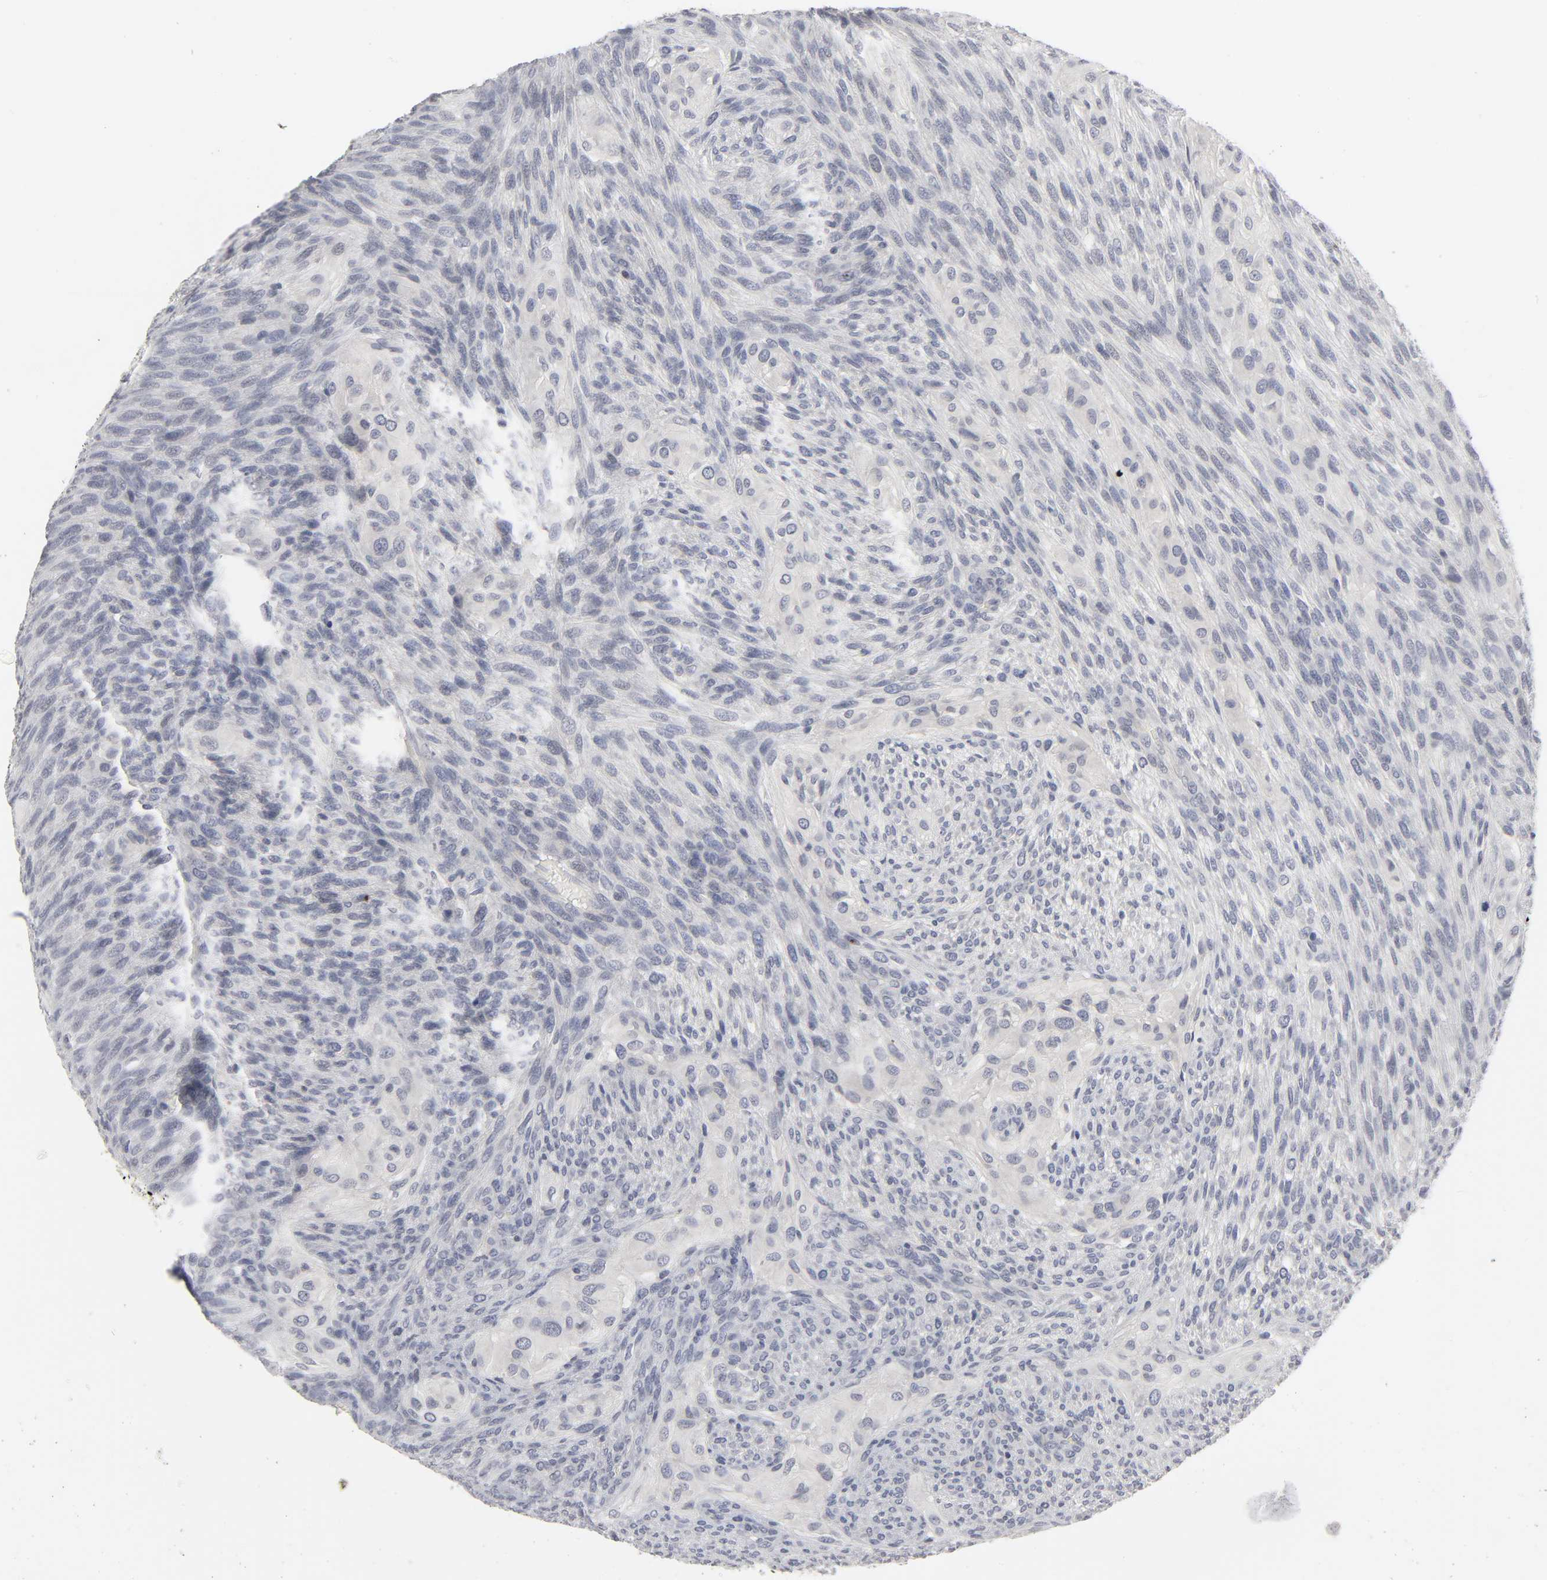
{"staining": {"intensity": "negative", "quantity": "none", "location": "none"}, "tissue": "glioma", "cell_type": "Tumor cells", "image_type": "cancer", "snomed": [{"axis": "morphology", "description": "Glioma, malignant, High grade"}, {"axis": "topography", "description": "Cerebral cortex"}], "caption": "This is an IHC photomicrograph of glioma. There is no staining in tumor cells.", "gene": "TCAP", "patient": {"sex": "female", "age": 55}}